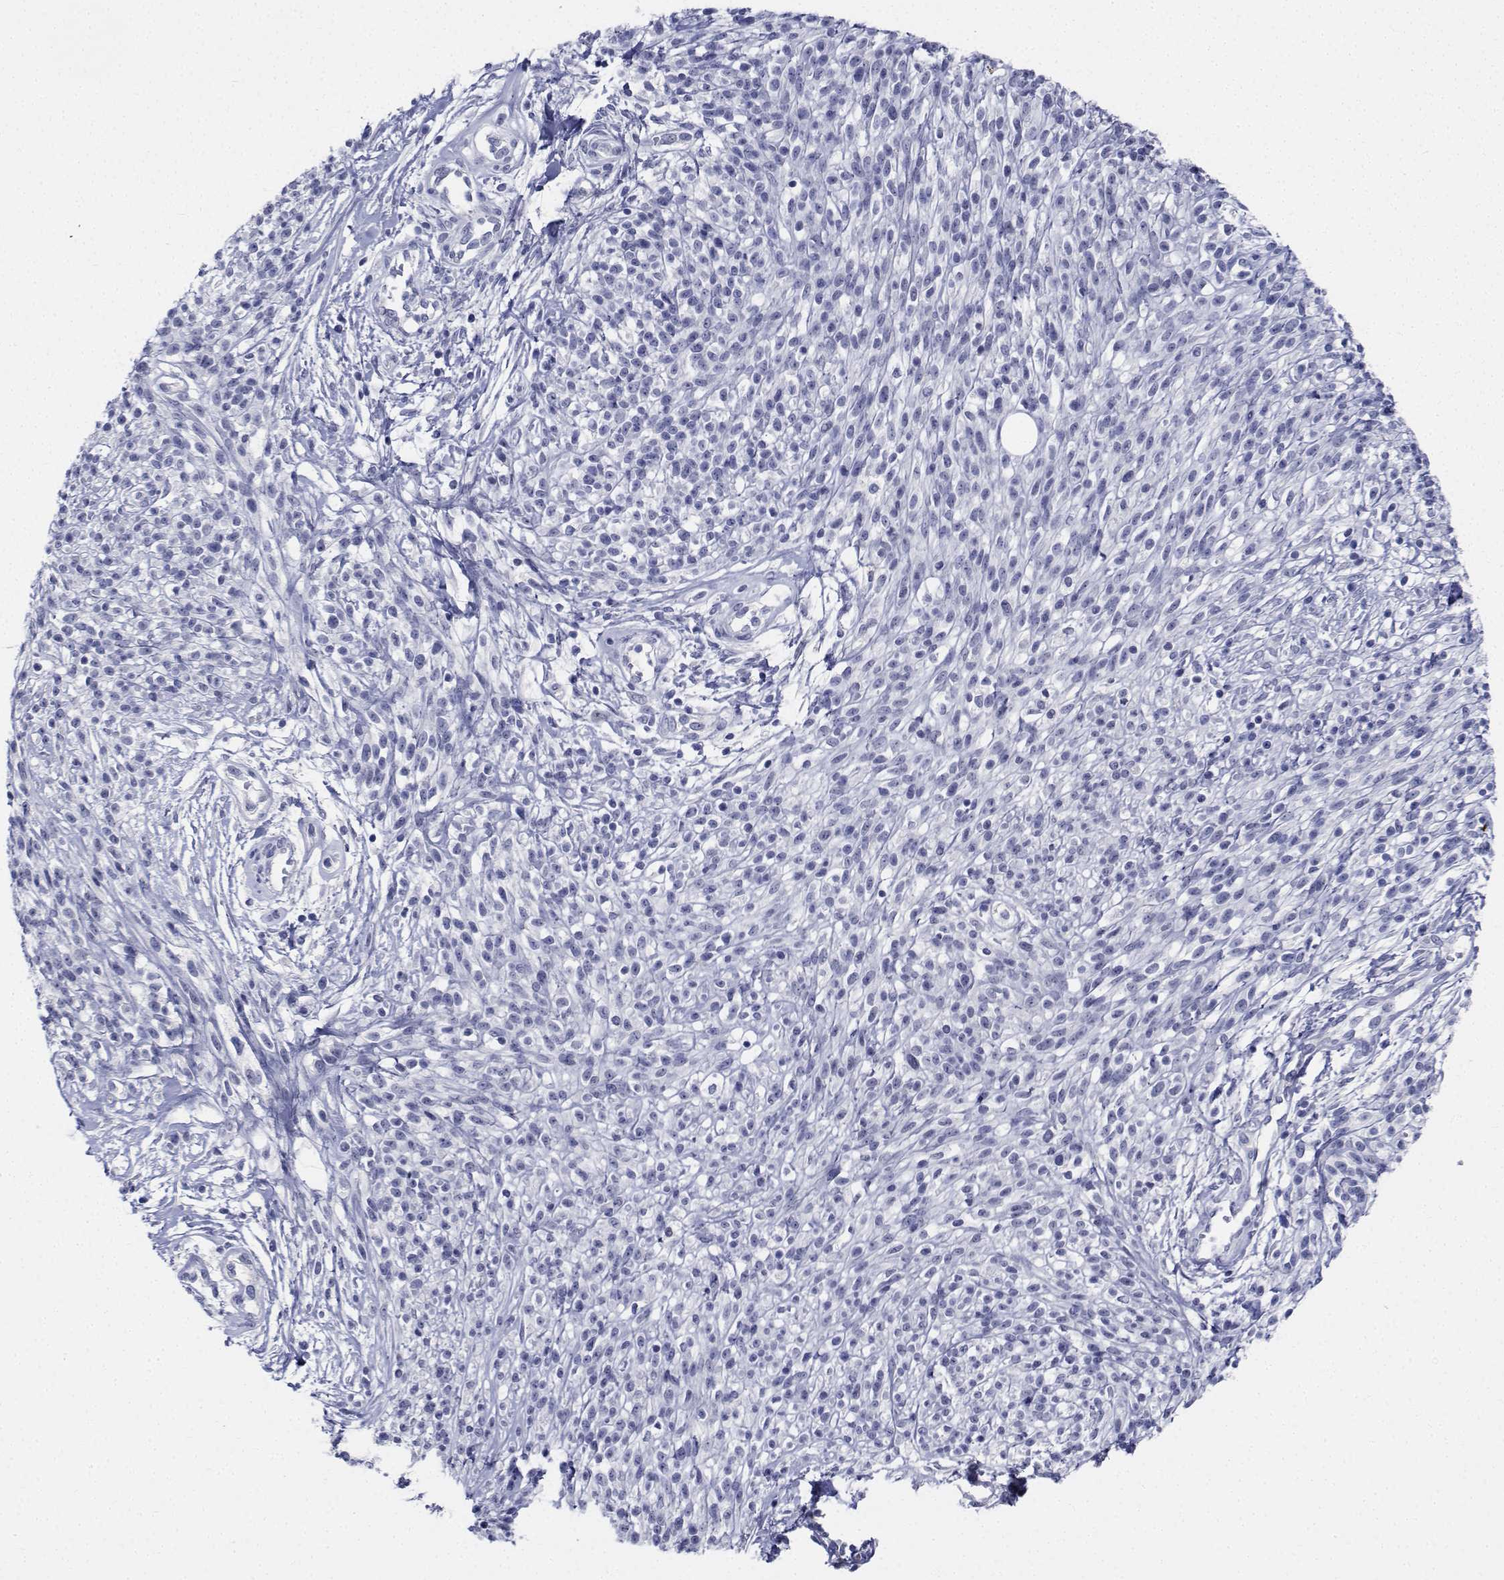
{"staining": {"intensity": "negative", "quantity": "none", "location": "none"}, "tissue": "melanoma", "cell_type": "Tumor cells", "image_type": "cancer", "snomed": [{"axis": "morphology", "description": "Malignant melanoma, NOS"}, {"axis": "topography", "description": "Skin"}, {"axis": "topography", "description": "Skin of trunk"}], "caption": "IHC micrograph of neoplastic tissue: human melanoma stained with DAB (3,3'-diaminobenzidine) exhibits no significant protein positivity in tumor cells.", "gene": "PLXNA4", "patient": {"sex": "male", "age": 74}}